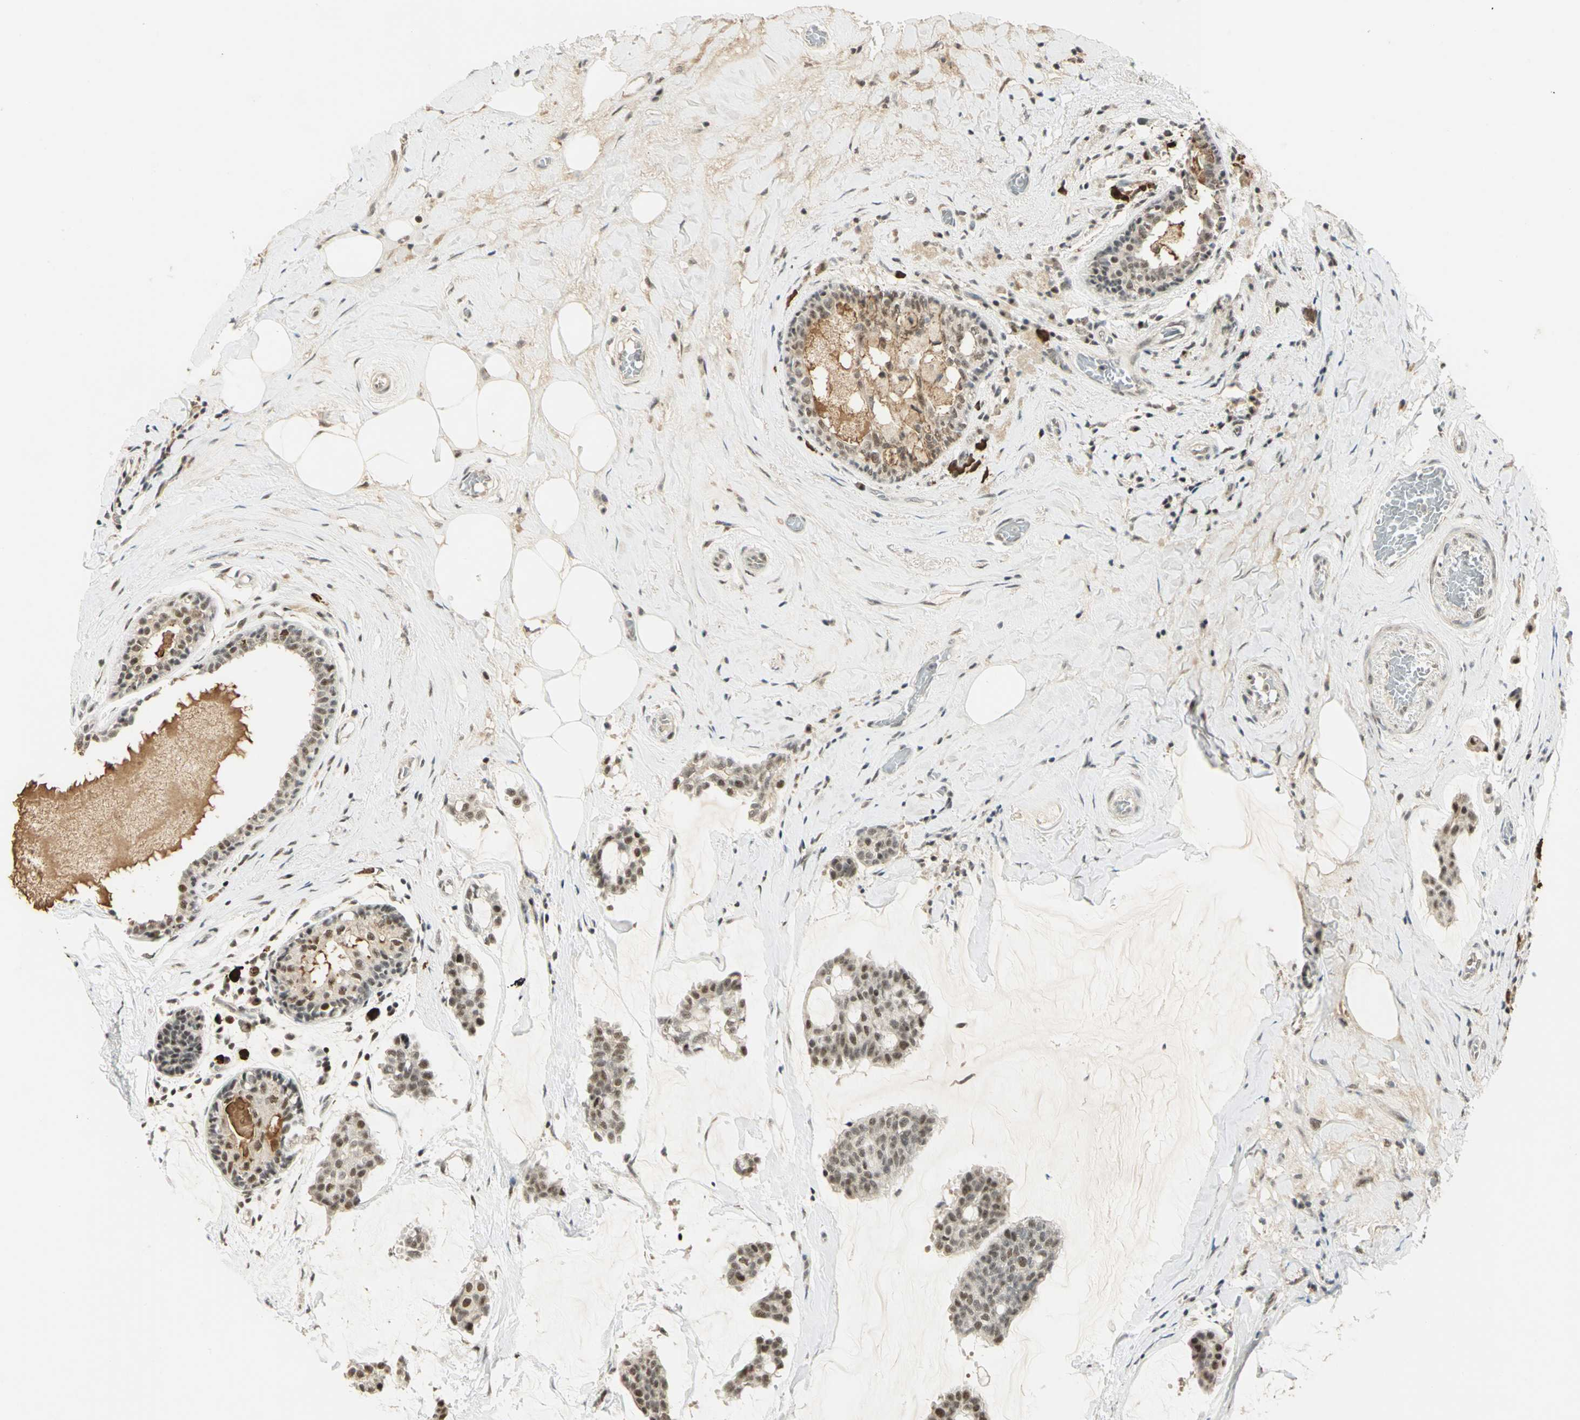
{"staining": {"intensity": "moderate", "quantity": ">75%", "location": "nuclear"}, "tissue": "breast cancer", "cell_type": "Tumor cells", "image_type": "cancer", "snomed": [{"axis": "morphology", "description": "Duct carcinoma"}, {"axis": "topography", "description": "Breast"}], "caption": "A high-resolution micrograph shows immunohistochemistry staining of breast cancer (invasive ductal carcinoma), which exhibits moderate nuclear positivity in approximately >75% of tumor cells.", "gene": "CCNT1", "patient": {"sex": "female", "age": 93}}